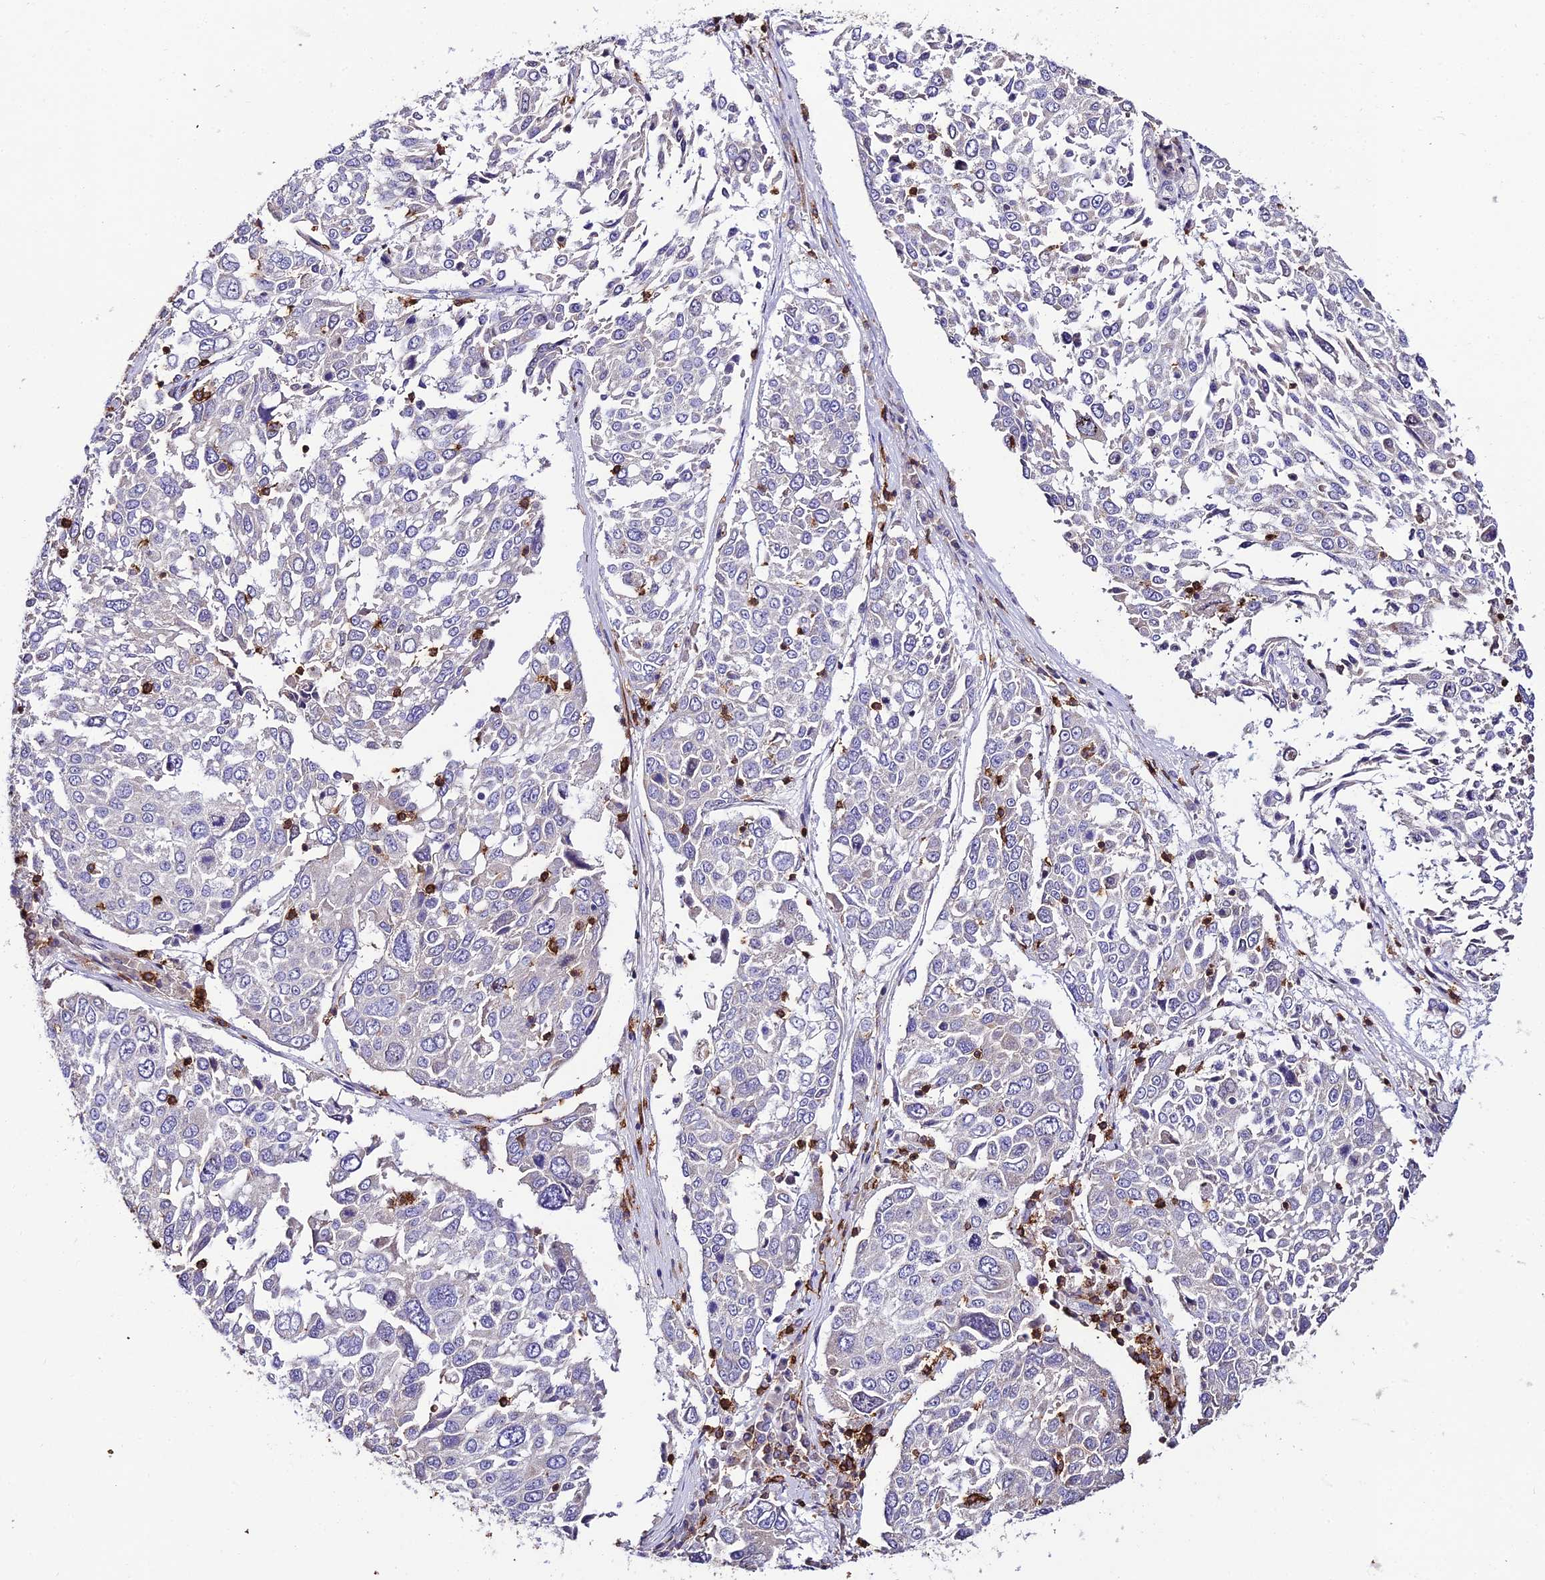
{"staining": {"intensity": "negative", "quantity": "none", "location": "none"}, "tissue": "lung cancer", "cell_type": "Tumor cells", "image_type": "cancer", "snomed": [{"axis": "morphology", "description": "Squamous cell carcinoma, NOS"}, {"axis": "topography", "description": "Lung"}], "caption": "Protein analysis of squamous cell carcinoma (lung) reveals no significant staining in tumor cells.", "gene": "PTPRCAP", "patient": {"sex": "male", "age": 65}}